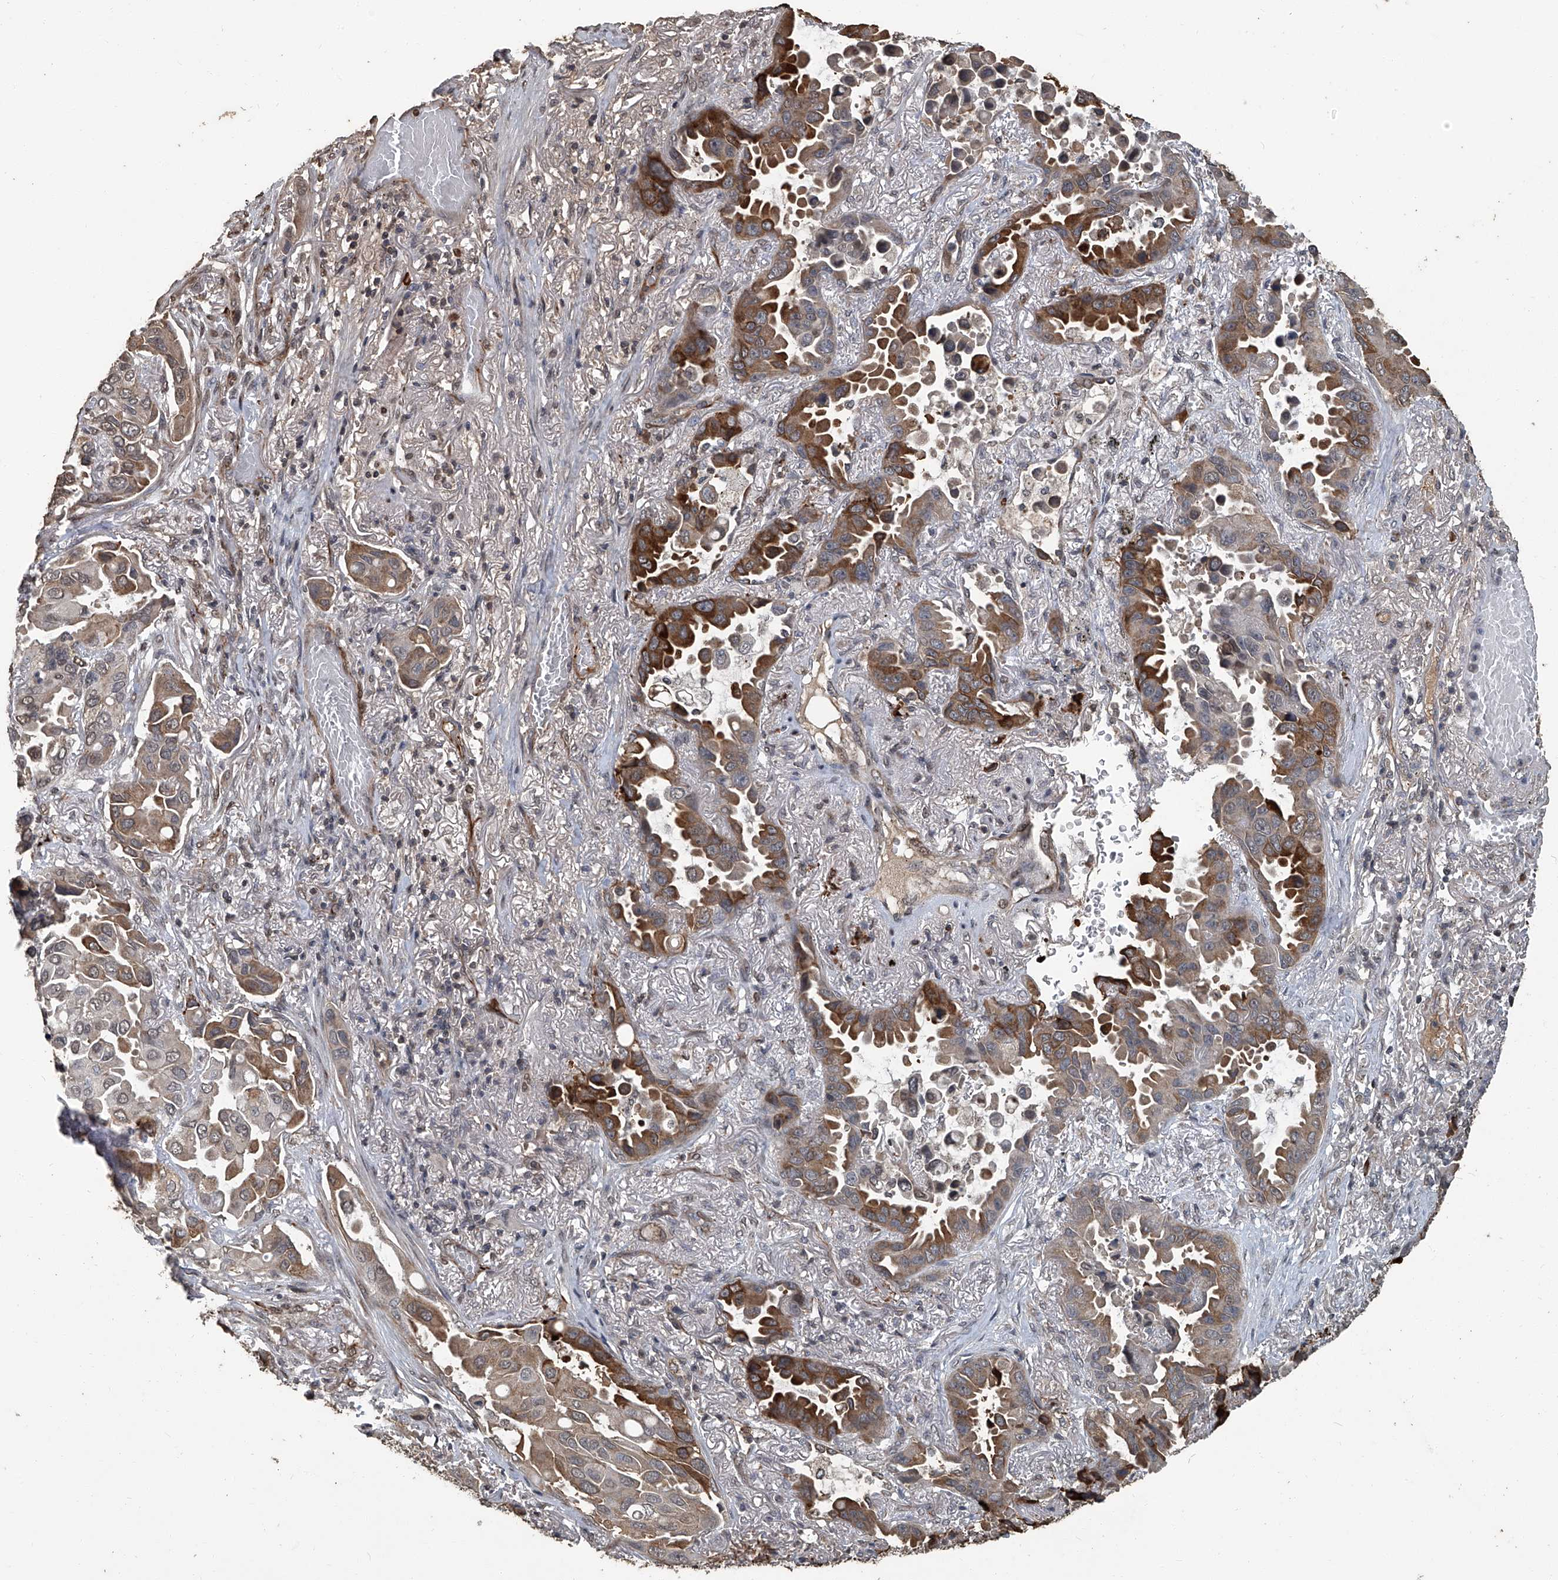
{"staining": {"intensity": "strong", "quantity": "25%-75%", "location": "cytoplasmic/membranous"}, "tissue": "lung cancer", "cell_type": "Tumor cells", "image_type": "cancer", "snomed": [{"axis": "morphology", "description": "Adenocarcinoma, NOS"}, {"axis": "topography", "description": "Lung"}], "caption": "Brown immunohistochemical staining in human lung cancer shows strong cytoplasmic/membranous positivity in about 25%-75% of tumor cells.", "gene": "GPR132", "patient": {"sex": "male", "age": 64}}